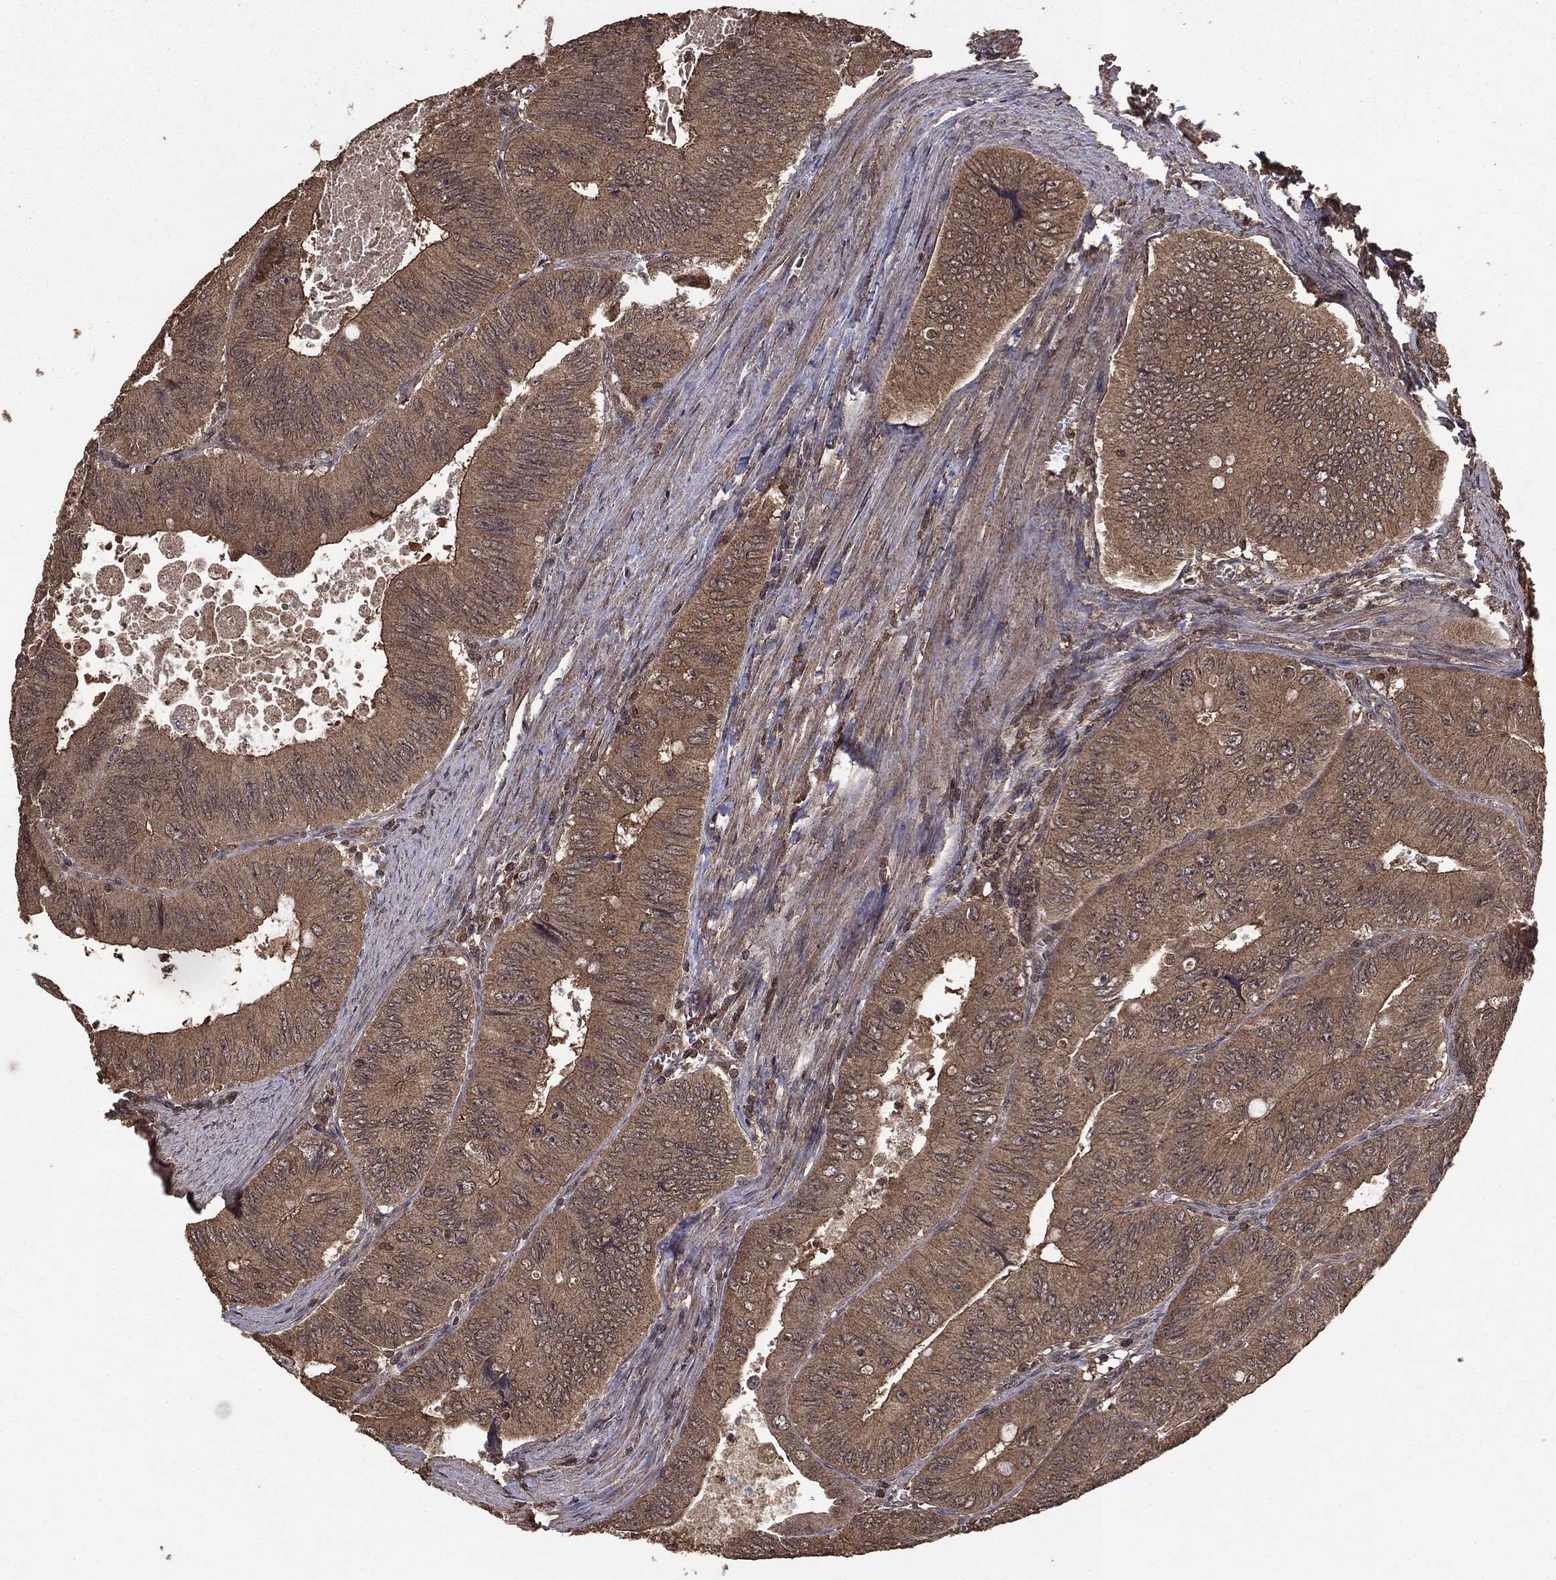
{"staining": {"intensity": "moderate", "quantity": ">75%", "location": "cytoplasmic/membranous"}, "tissue": "colorectal cancer", "cell_type": "Tumor cells", "image_type": "cancer", "snomed": [{"axis": "morphology", "description": "Adenocarcinoma, NOS"}, {"axis": "topography", "description": "Colon"}], "caption": "High-magnification brightfield microscopy of colorectal adenocarcinoma stained with DAB (3,3'-diaminobenzidine) (brown) and counterstained with hematoxylin (blue). tumor cells exhibit moderate cytoplasmic/membranous staining is present in about>75% of cells. (Brightfield microscopy of DAB IHC at high magnification).", "gene": "NME1", "patient": {"sex": "female", "age": 84}}